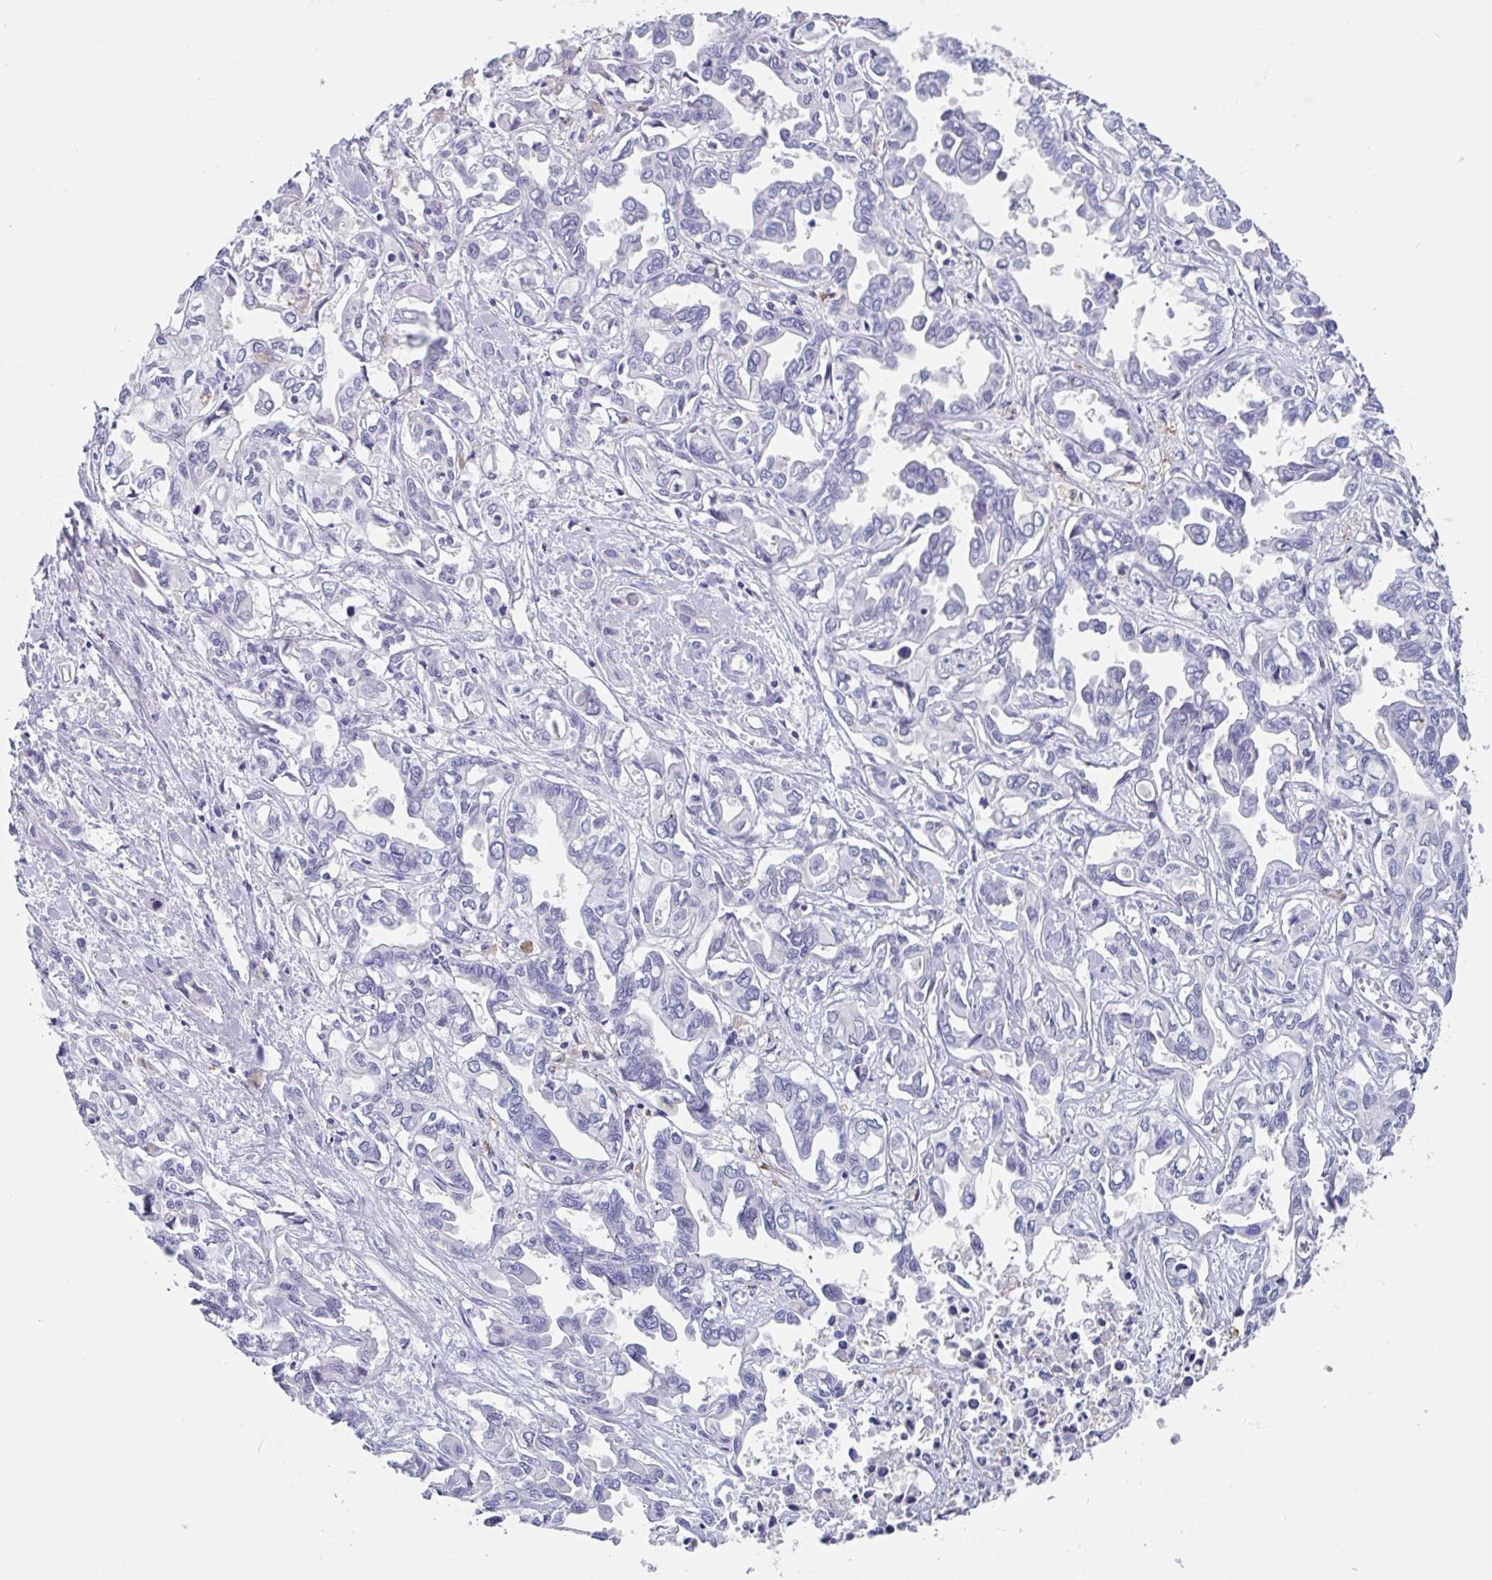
{"staining": {"intensity": "negative", "quantity": "none", "location": "none"}, "tissue": "liver cancer", "cell_type": "Tumor cells", "image_type": "cancer", "snomed": [{"axis": "morphology", "description": "Cholangiocarcinoma"}, {"axis": "topography", "description": "Liver"}], "caption": "DAB (3,3'-diaminobenzidine) immunohistochemical staining of cholangiocarcinoma (liver) demonstrates no significant expression in tumor cells.", "gene": "TNFRSF8", "patient": {"sex": "female", "age": 64}}